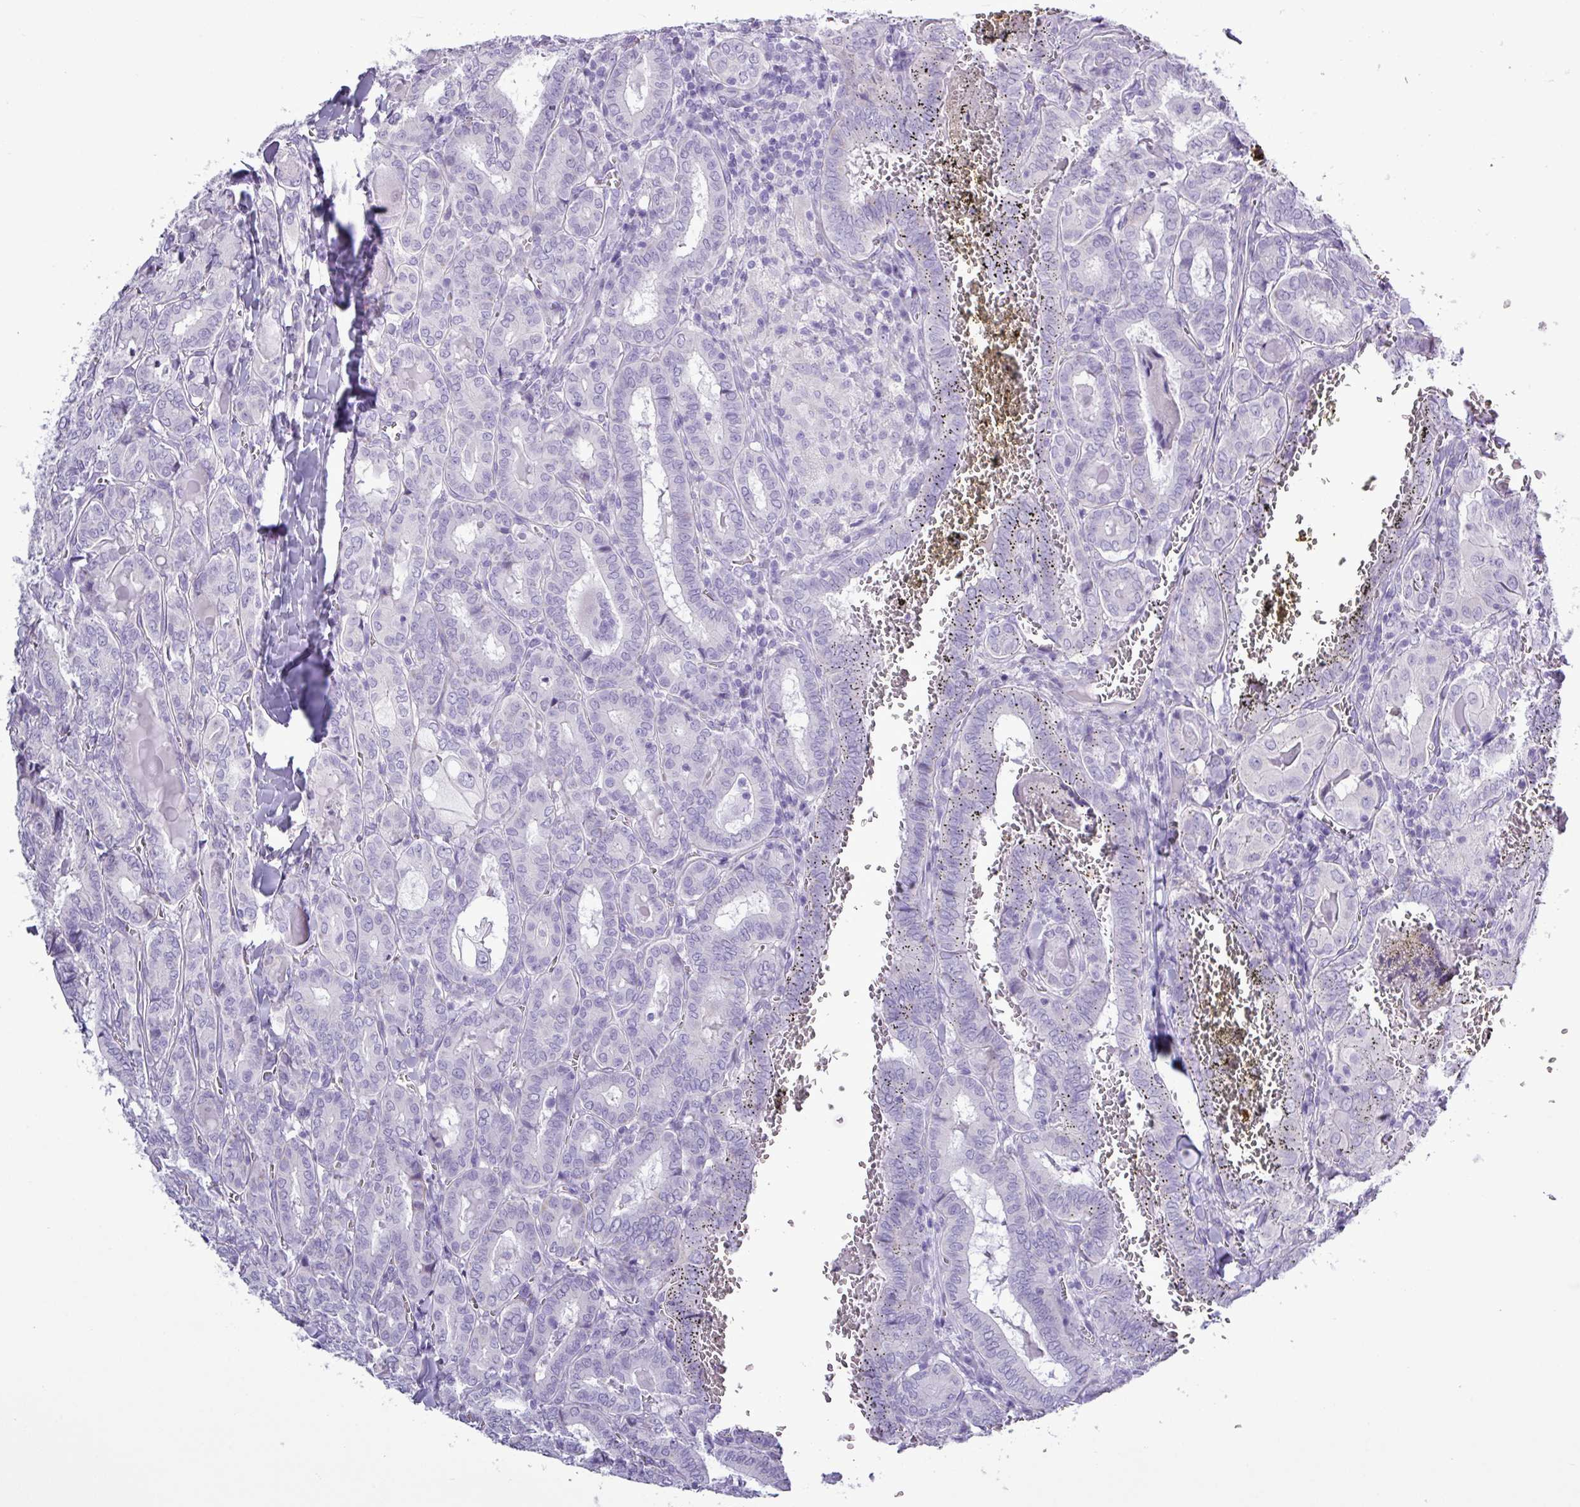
{"staining": {"intensity": "negative", "quantity": "none", "location": "none"}, "tissue": "thyroid cancer", "cell_type": "Tumor cells", "image_type": "cancer", "snomed": [{"axis": "morphology", "description": "Papillary adenocarcinoma, NOS"}, {"axis": "topography", "description": "Thyroid gland"}], "caption": "Immunohistochemistry (IHC) histopathology image of neoplastic tissue: human thyroid papillary adenocarcinoma stained with DAB (3,3'-diaminobenzidine) demonstrates no significant protein staining in tumor cells. (Immunohistochemistry (IHC), brightfield microscopy, high magnification).", "gene": "ALDH3A1", "patient": {"sex": "female", "age": 72}}